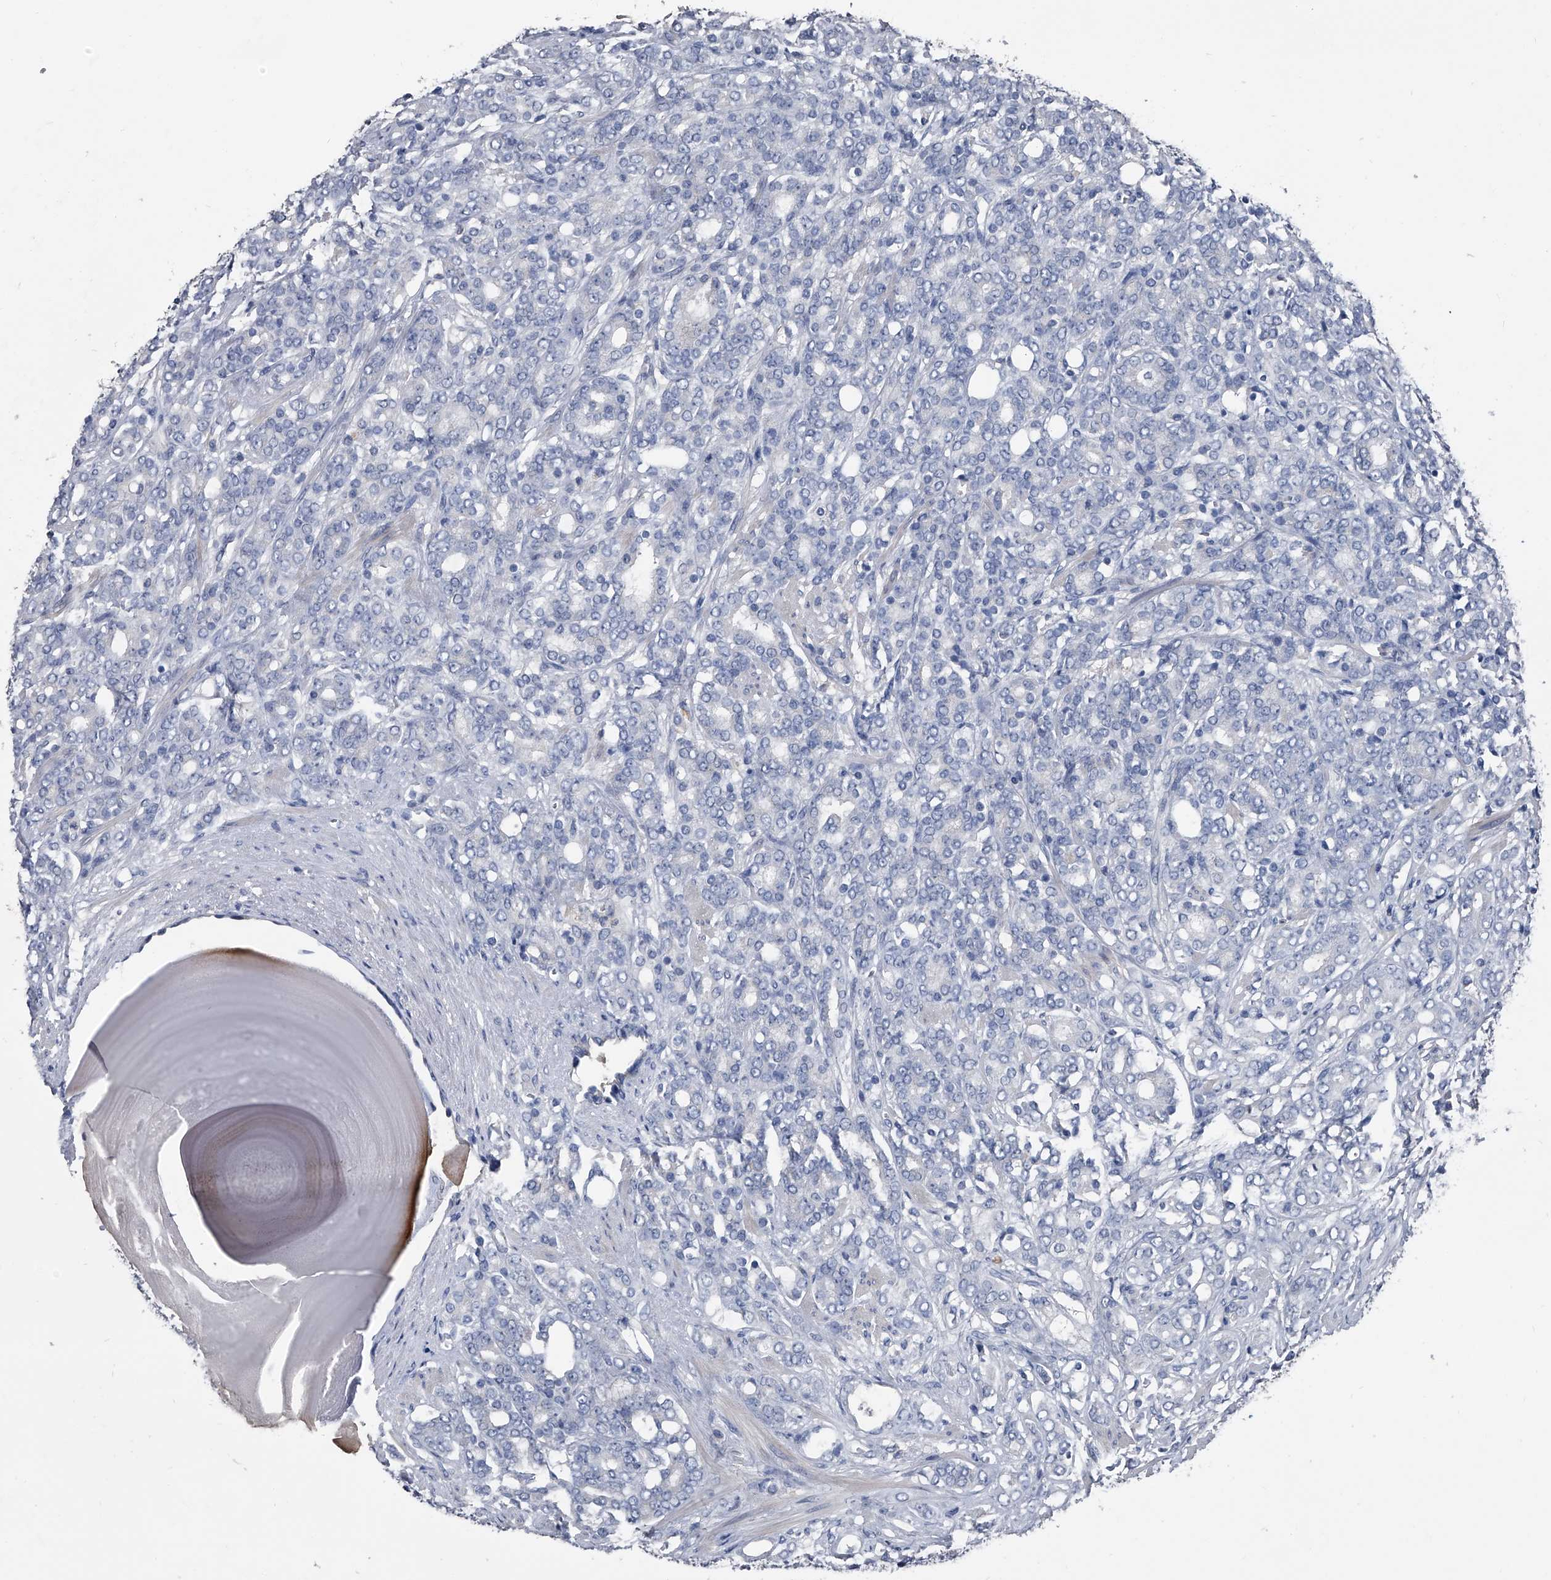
{"staining": {"intensity": "negative", "quantity": "none", "location": "none"}, "tissue": "prostate cancer", "cell_type": "Tumor cells", "image_type": "cancer", "snomed": [{"axis": "morphology", "description": "Adenocarcinoma, High grade"}, {"axis": "topography", "description": "Prostate"}], "caption": "Tumor cells are negative for brown protein staining in prostate cancer (high-grade adenocarcinoma).", "gene": "KIF13A", "patient": {"sex": "male", "age": 62}}